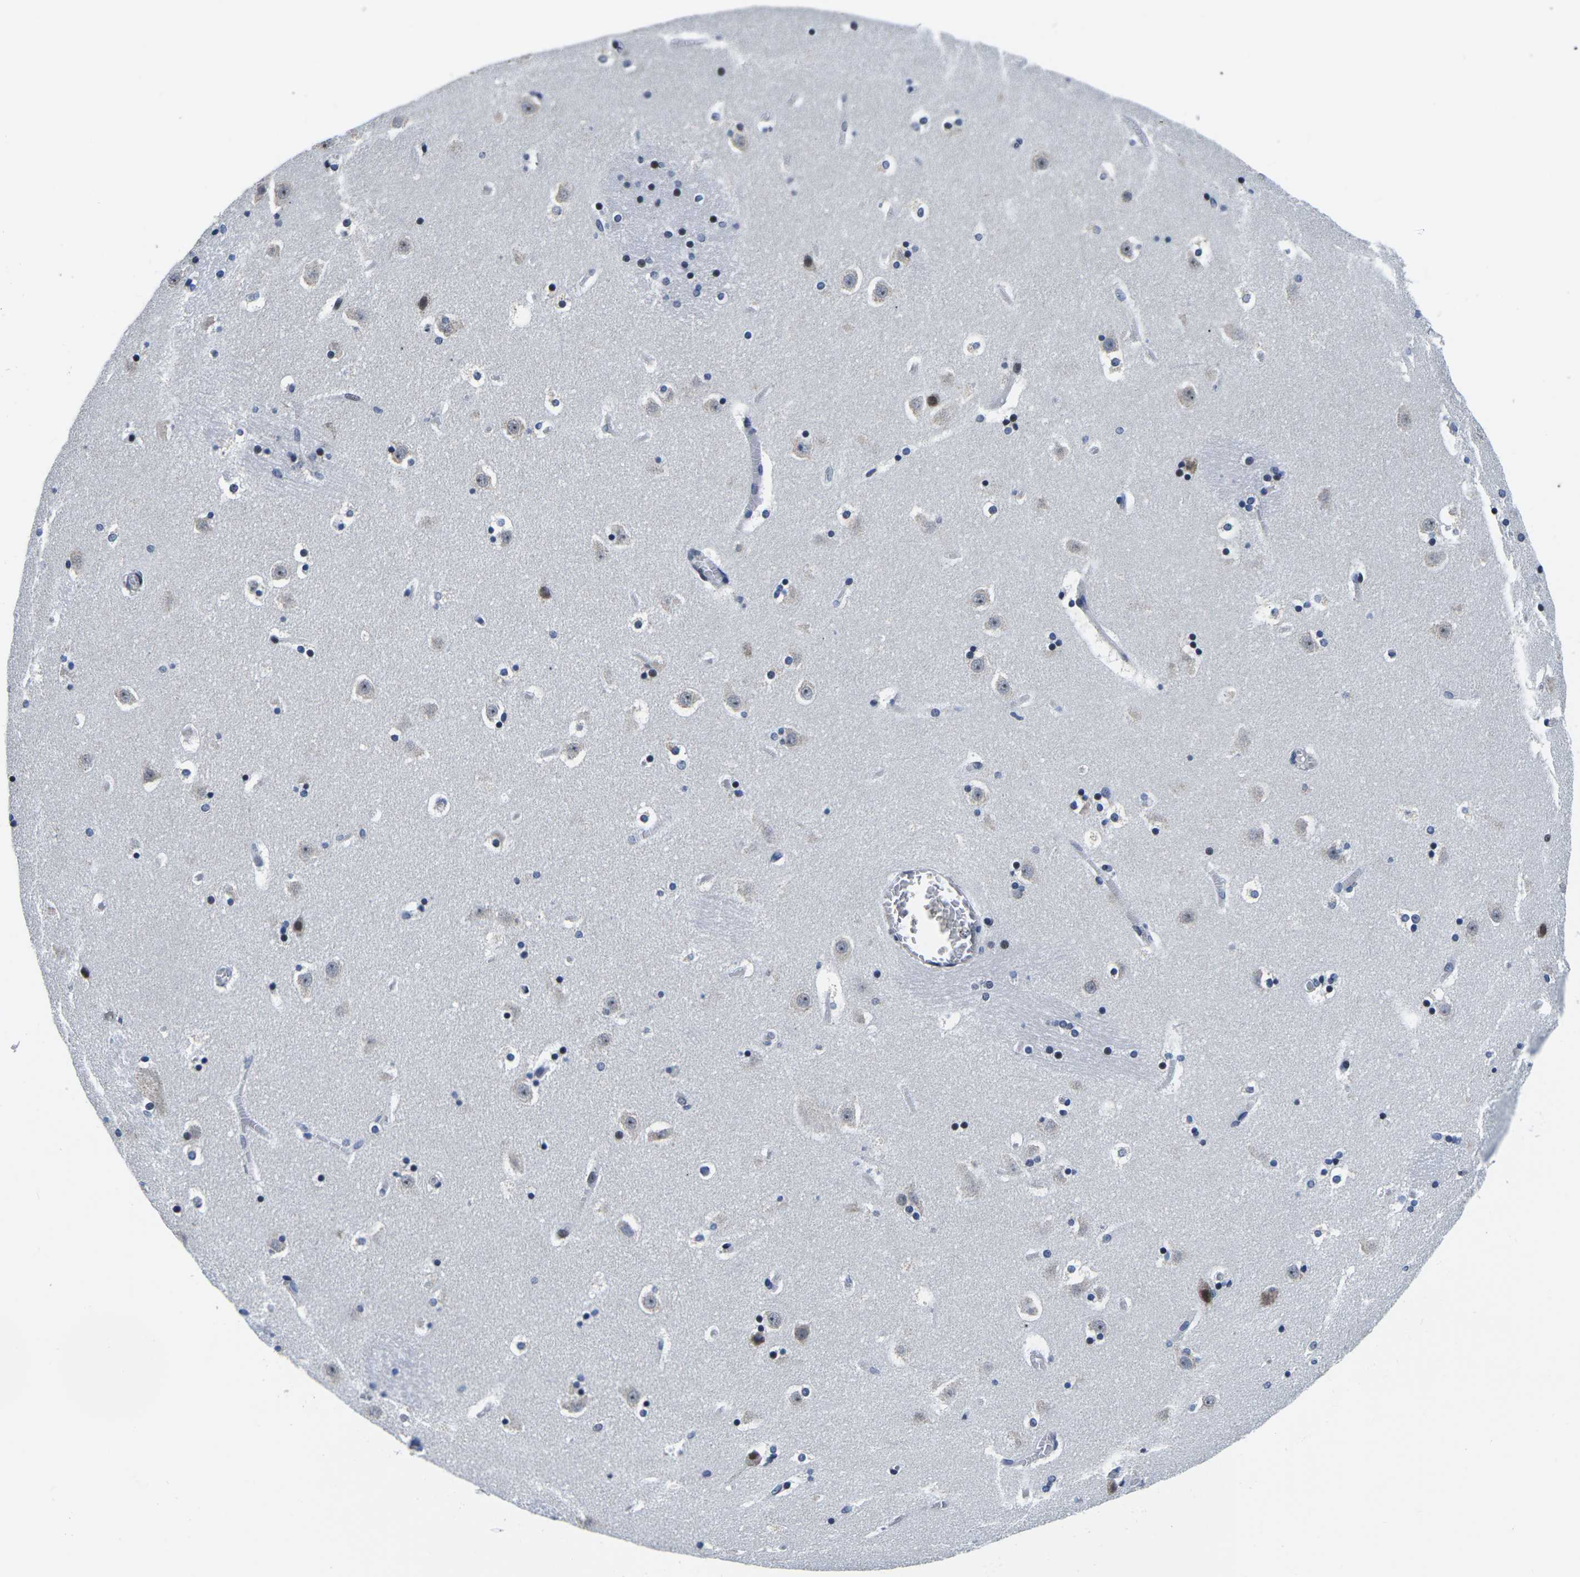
{"staining": {"intensity": "weak", "quantity": "<25%", "location": "cytoplasmic/membranous"}, "tissue": "caudate", "cell_type": "Glial cells", "image_type": "normal", "snomed": [{"axis": "morphology", "description": "Normal tissue, NOS"}, {"axis": "topography", "description": "Lateral ventricle wall"}], "caption": "This image is of benign caudate stained with IHC to label a protein in brown with the nuclei are counter-stained blue. There is no staining in glial cells.", "gene": "CDC73", "patient": {"sex": "male", "age": 45}}